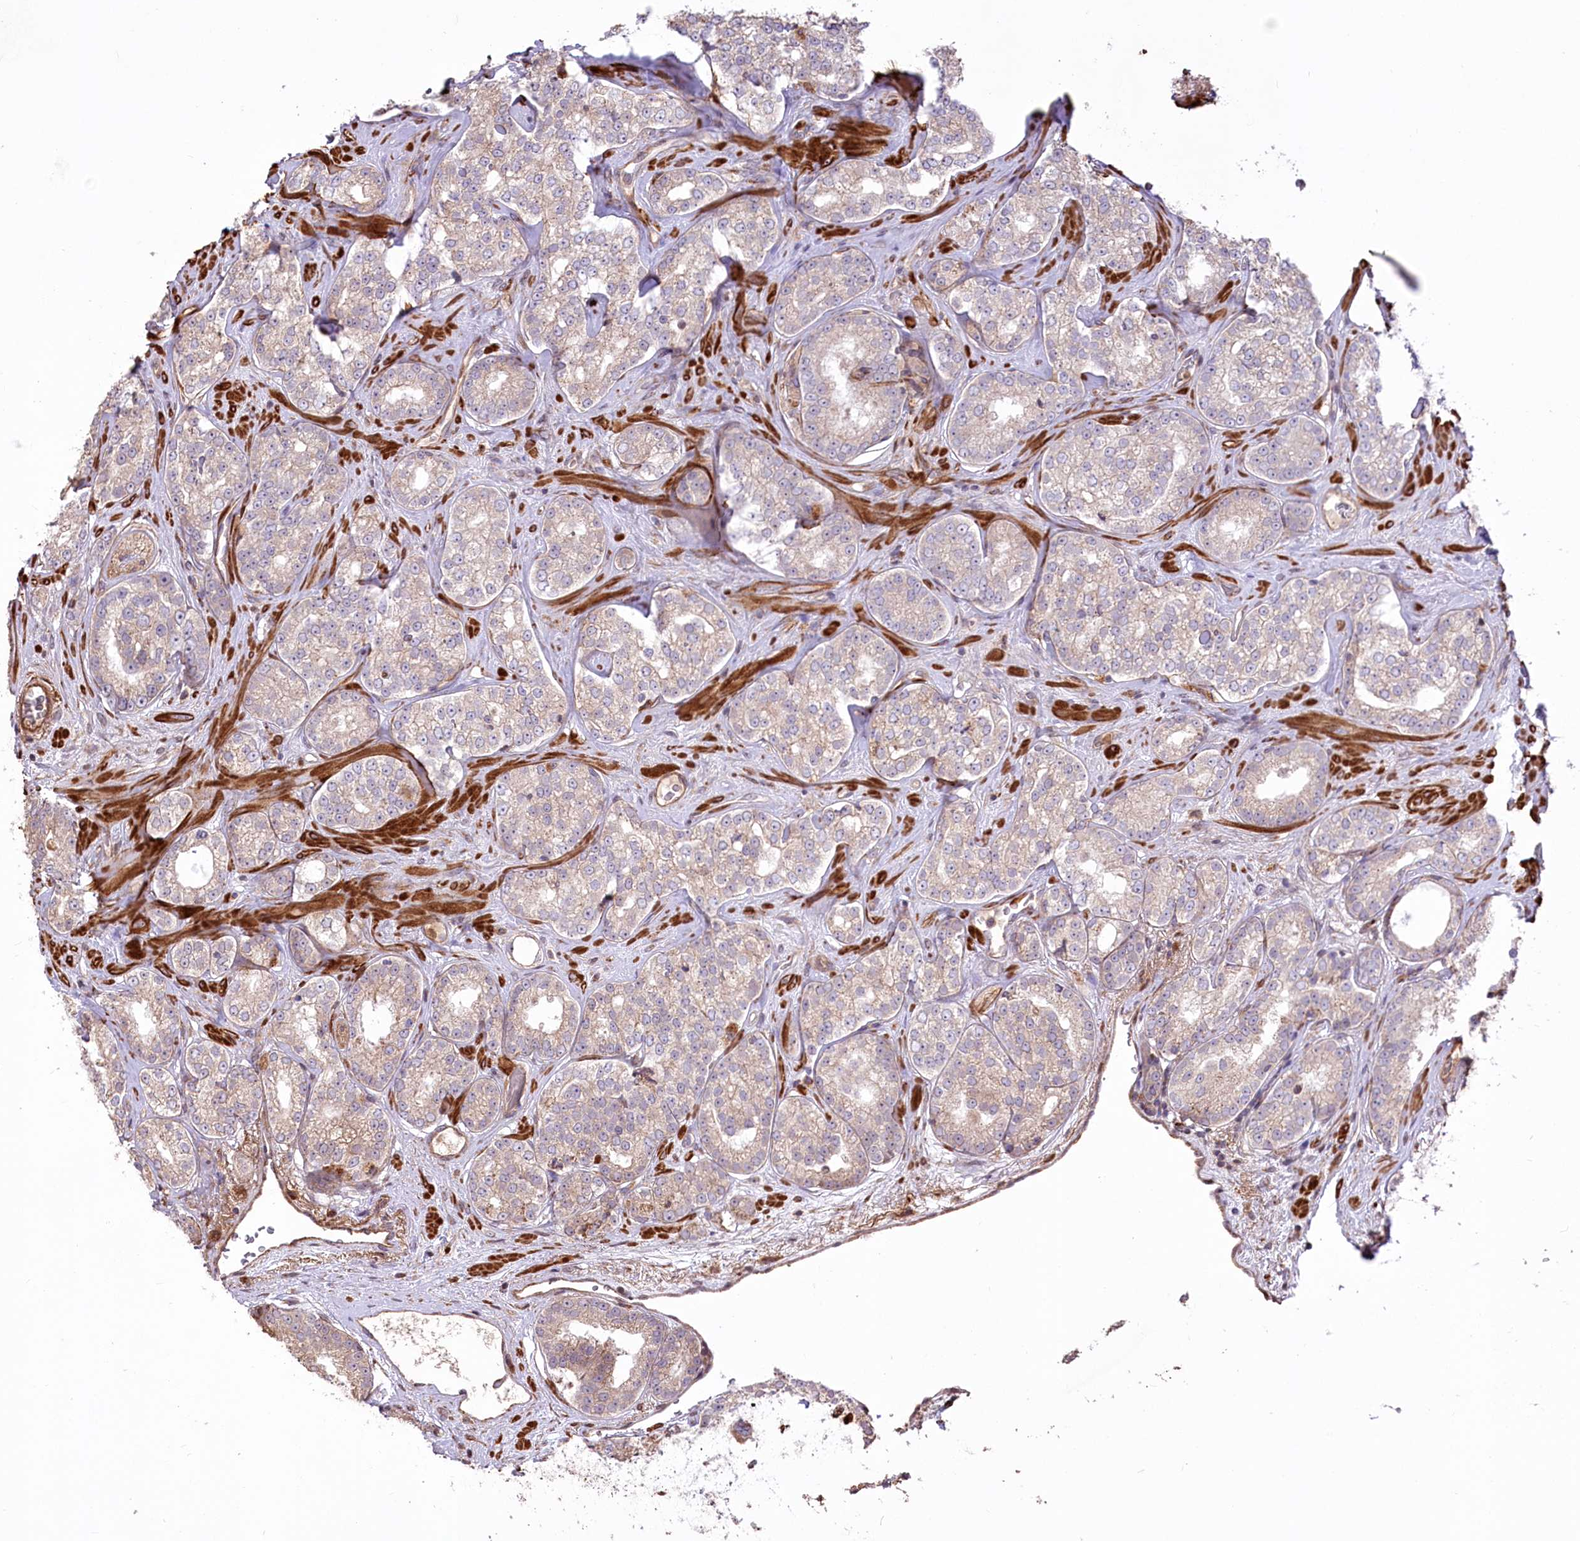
{"staining": {"intensity": "weak", "quantity": "25%-75%", "location": "cytoplasmic/membranous"}, "tissue": "prostate cancer", "cell_type": "Tumor cells", "image_type": "cancer", "snomed": [{"axis": "morphology", "description": "Normal tissue, NOS"}, {"axis": "morphology", "description": "Adenocarcinoma, High grade"}, {"axis": "topography", "description": "Prostate"}], "caption": "The histopathology image shows staining of adenocarcinoma (high-grade) (prostate), revealing weak cytoplasmic/membranous protein positivity (brown color) within tumor cells.", "gene": "RNF24", "patient": {"sex": "male", "age": 83}}